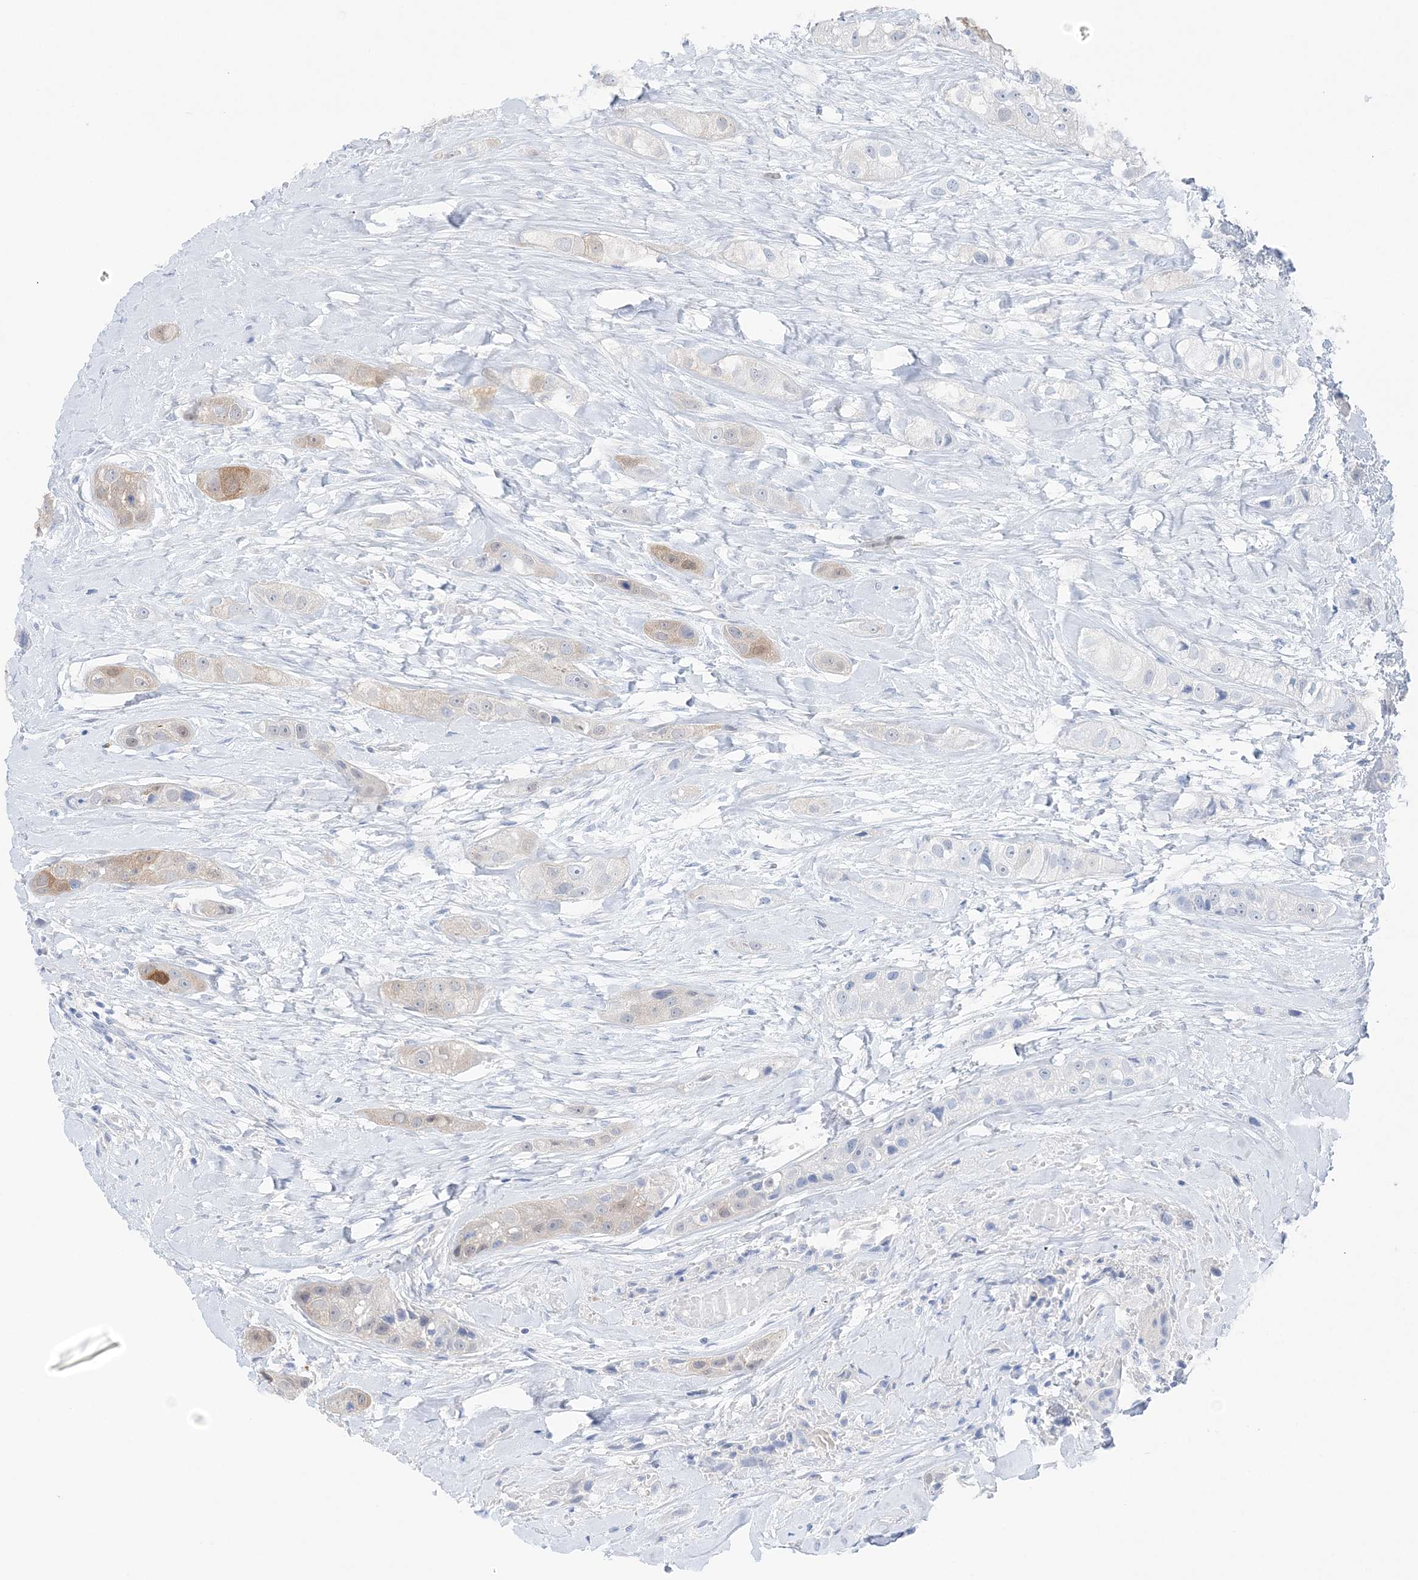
{"staining": {"intensity": "weak", "quantity": "<25%", "location": "cytoplasmic/membranous,nuclear"}, "tissue": "head and neck cancer", "cell_type": "Tumor cells", "image_type": "cancer", "snomed": [{"axis": "morphology", "description": "Normal tissue, NOS"}, {"axis": "morphology", "description": "Squamous cell carcinoma, NOS"}, {"axis": "topography", "description": "Skeletal muscle"}, {"axis": "topography", "description": "Head-Neck"}], "caption": "Immunohistochemistry (IHC) of human head and neck cancer shows no positivity in tumor cells.", "gene": "HMGCS1", "patient": {"sex": "male", "age": 51}}